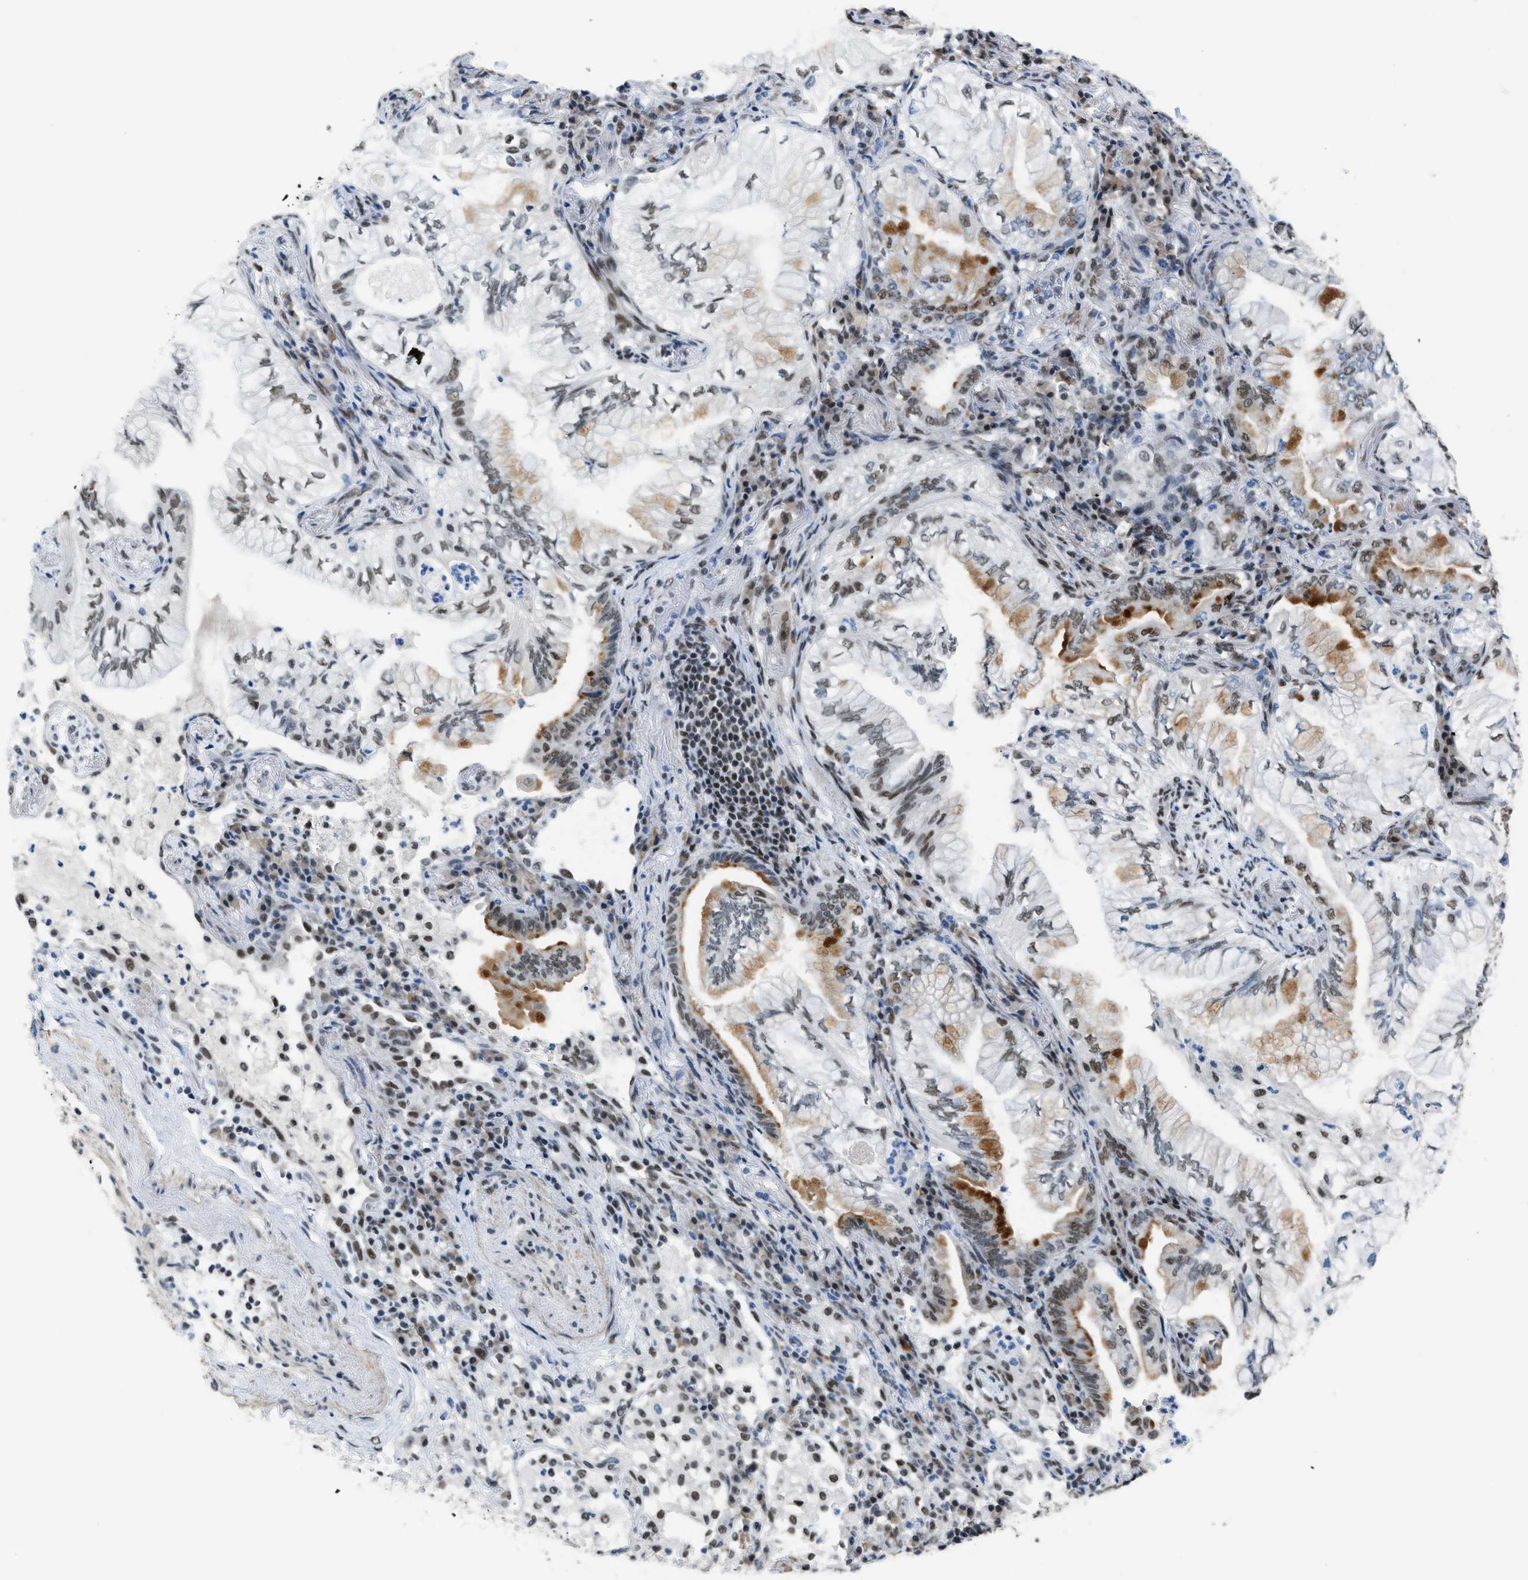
{"staining": {"intensity": "moderate", "quantity": ">75%", "location": "cytoplasmic/membranous,nuclear"}, "tissue": "lung cancer", "cell_type": "Tumor cells", "image_type": "cancer", "snomed": [{"axis": "morphology", "description": "Adenocarcinoma, NOS"}, {"axis": "topography", "description": "Lung"}], "caption": "Human lung adenocarcinoma stained with a protein marker demonstrates moderate staining in tumor cells.", "gene": "SCAF4", "patient": {"sex": "female", "age": 70}}